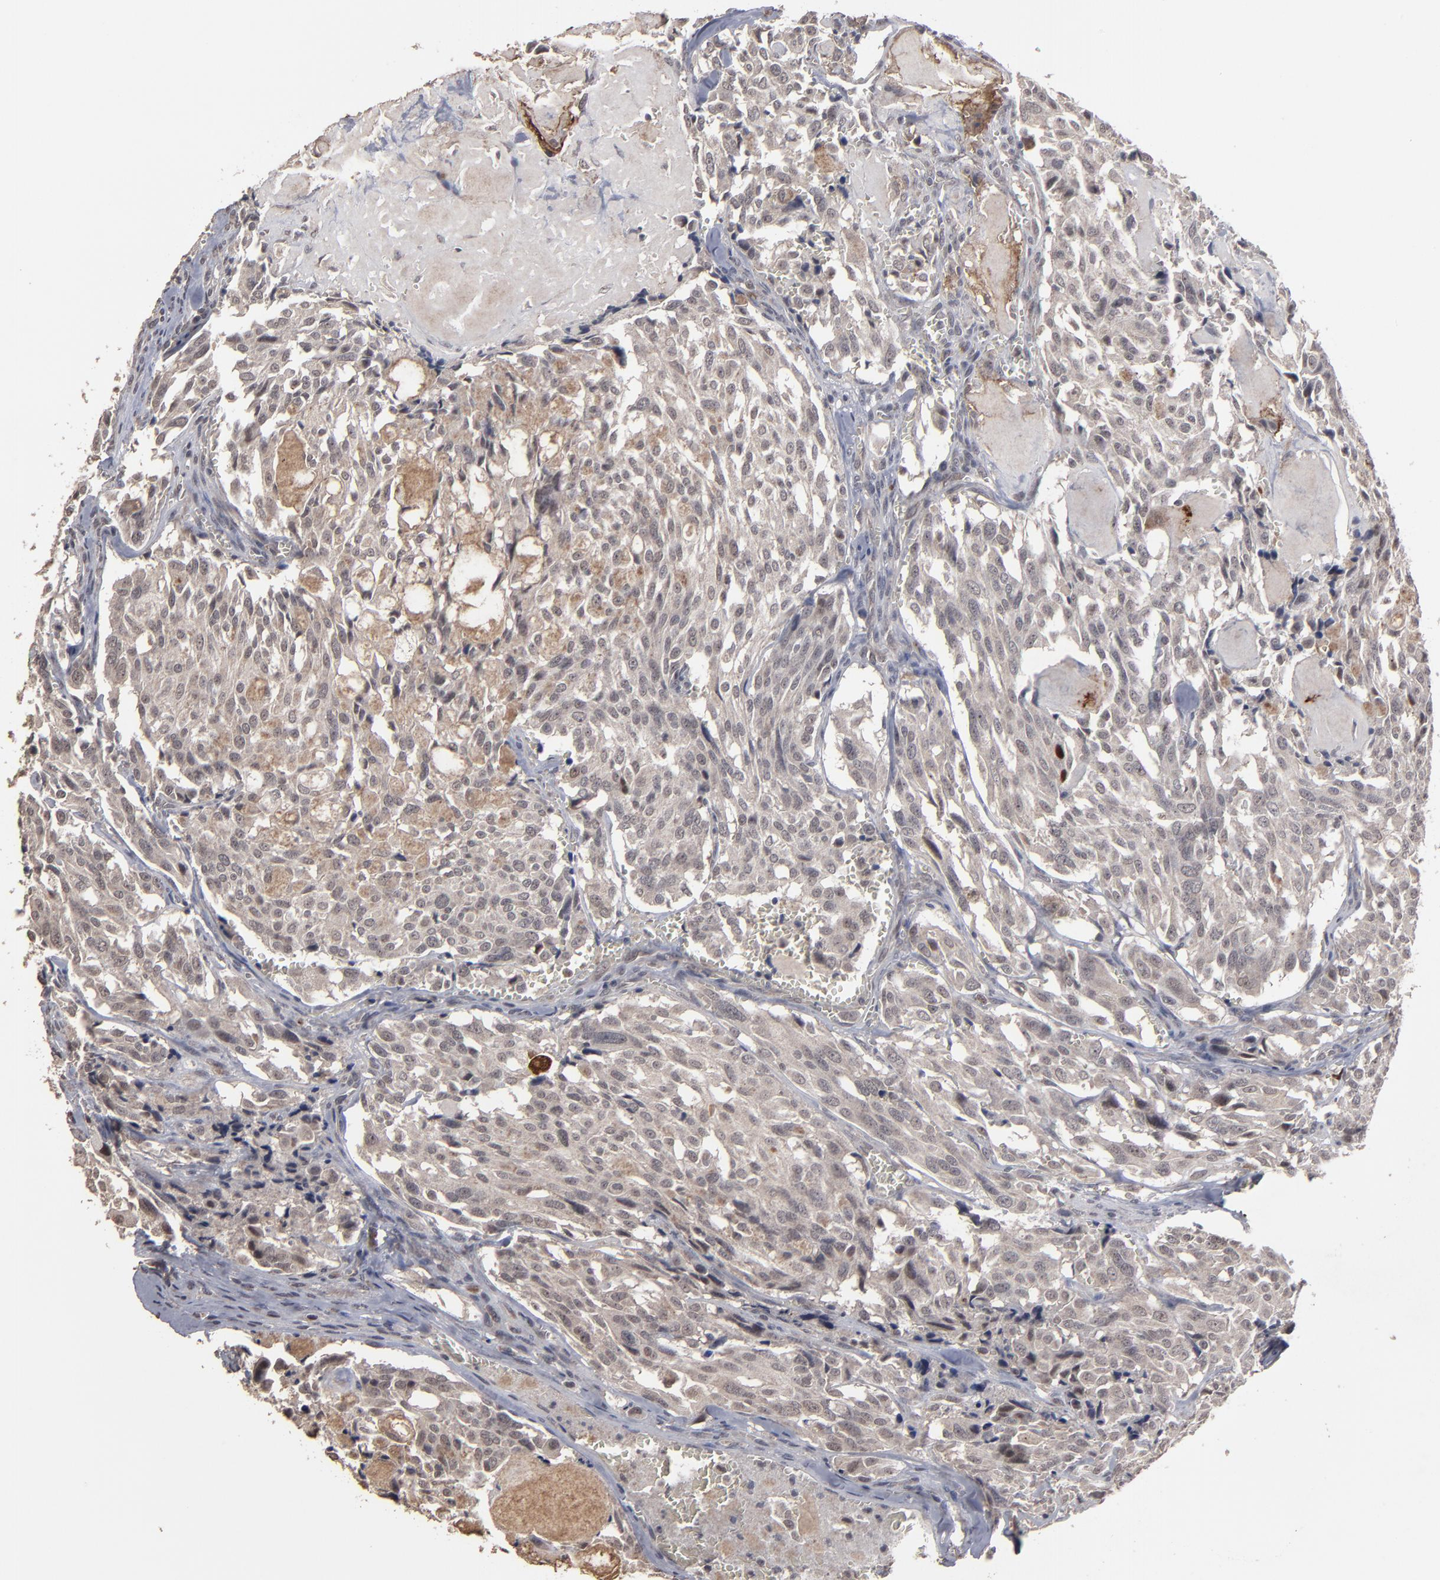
{"staining": {"intensity": "weak", "quantity": ">75%", "location": "cytoplasmic/membranous"}, "tissue": "thyroid cancer", "cell_type": "Tumor cells", "image_type": "cancer", "snomed": [{"axis": "morphology", "description": "Carcinoma, NOS"}, {"axis": "morphology", "description": "Carcinoid, malignant, NOS"}, {"axis": "topography", "description": "Thyroid gland"}], "caption": "High-magnification brightfield microscopy of thyroid carcinoid (malignant) stained with DAB (brown) and counterstained with hematoxylin (blue). tumor cells exhibit weak cytoplasmic/membranous positivity is seen in about>75% of cells.", "gene": "SLC22A17", "patient": {"sex": "male", "age": 33}}